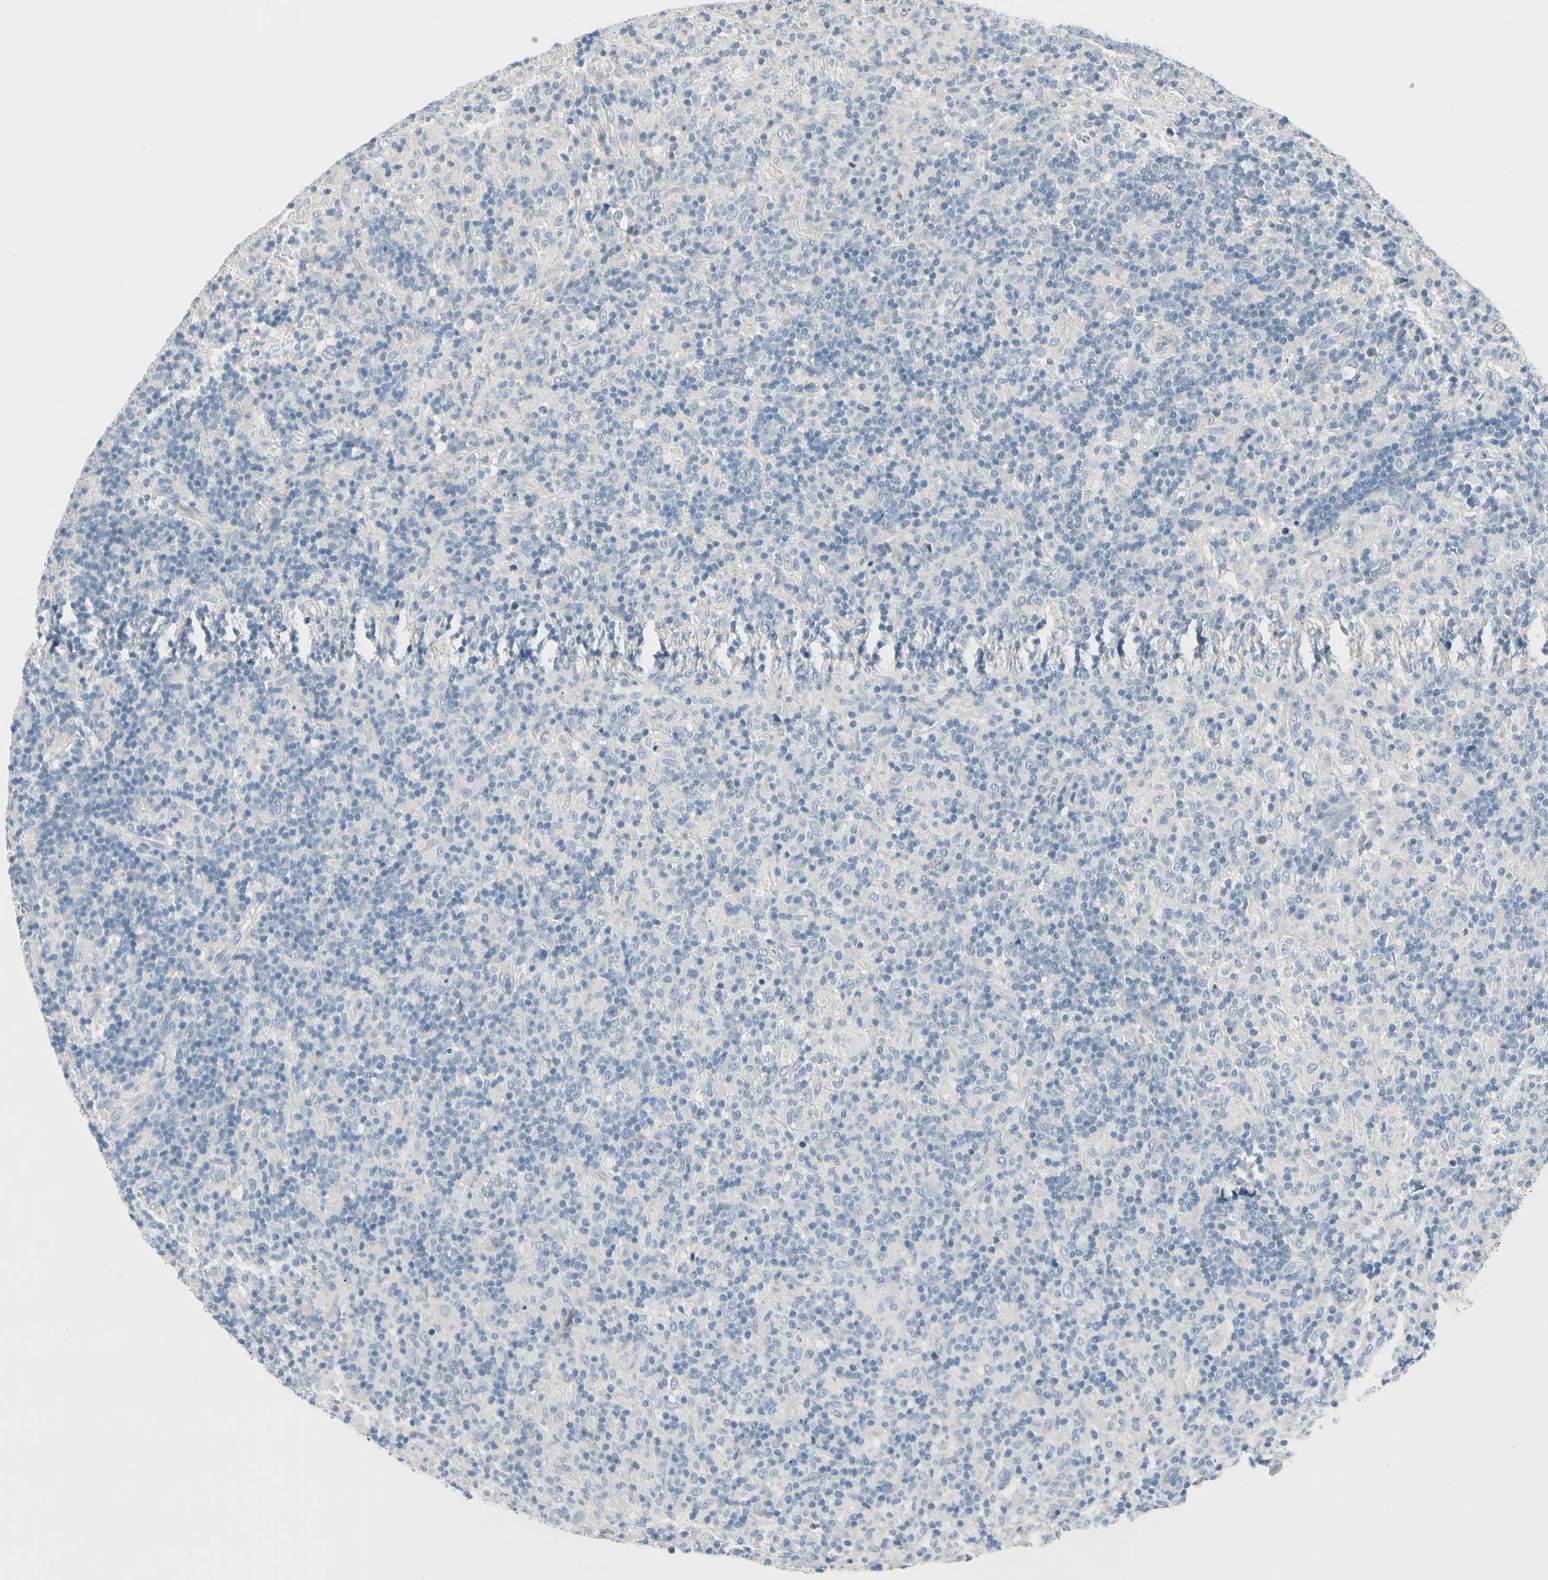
{"staining": {"intensity": "negative", "quantity": "none", "location": "none"}, "tissue": "lymphoma", "cell_type": "Tumor cells", "image_type": "cancer", "snomed": [{"axis": "morphology", "description": "Hodgkin's disease, NOS"}, {"axis": "topography", "description": "Lymph node"}], "caption": "The image shows no staining of tumor cells in lymphoma.", "gene": "PGR", "patient": {"sex": "male", "age": 70}}